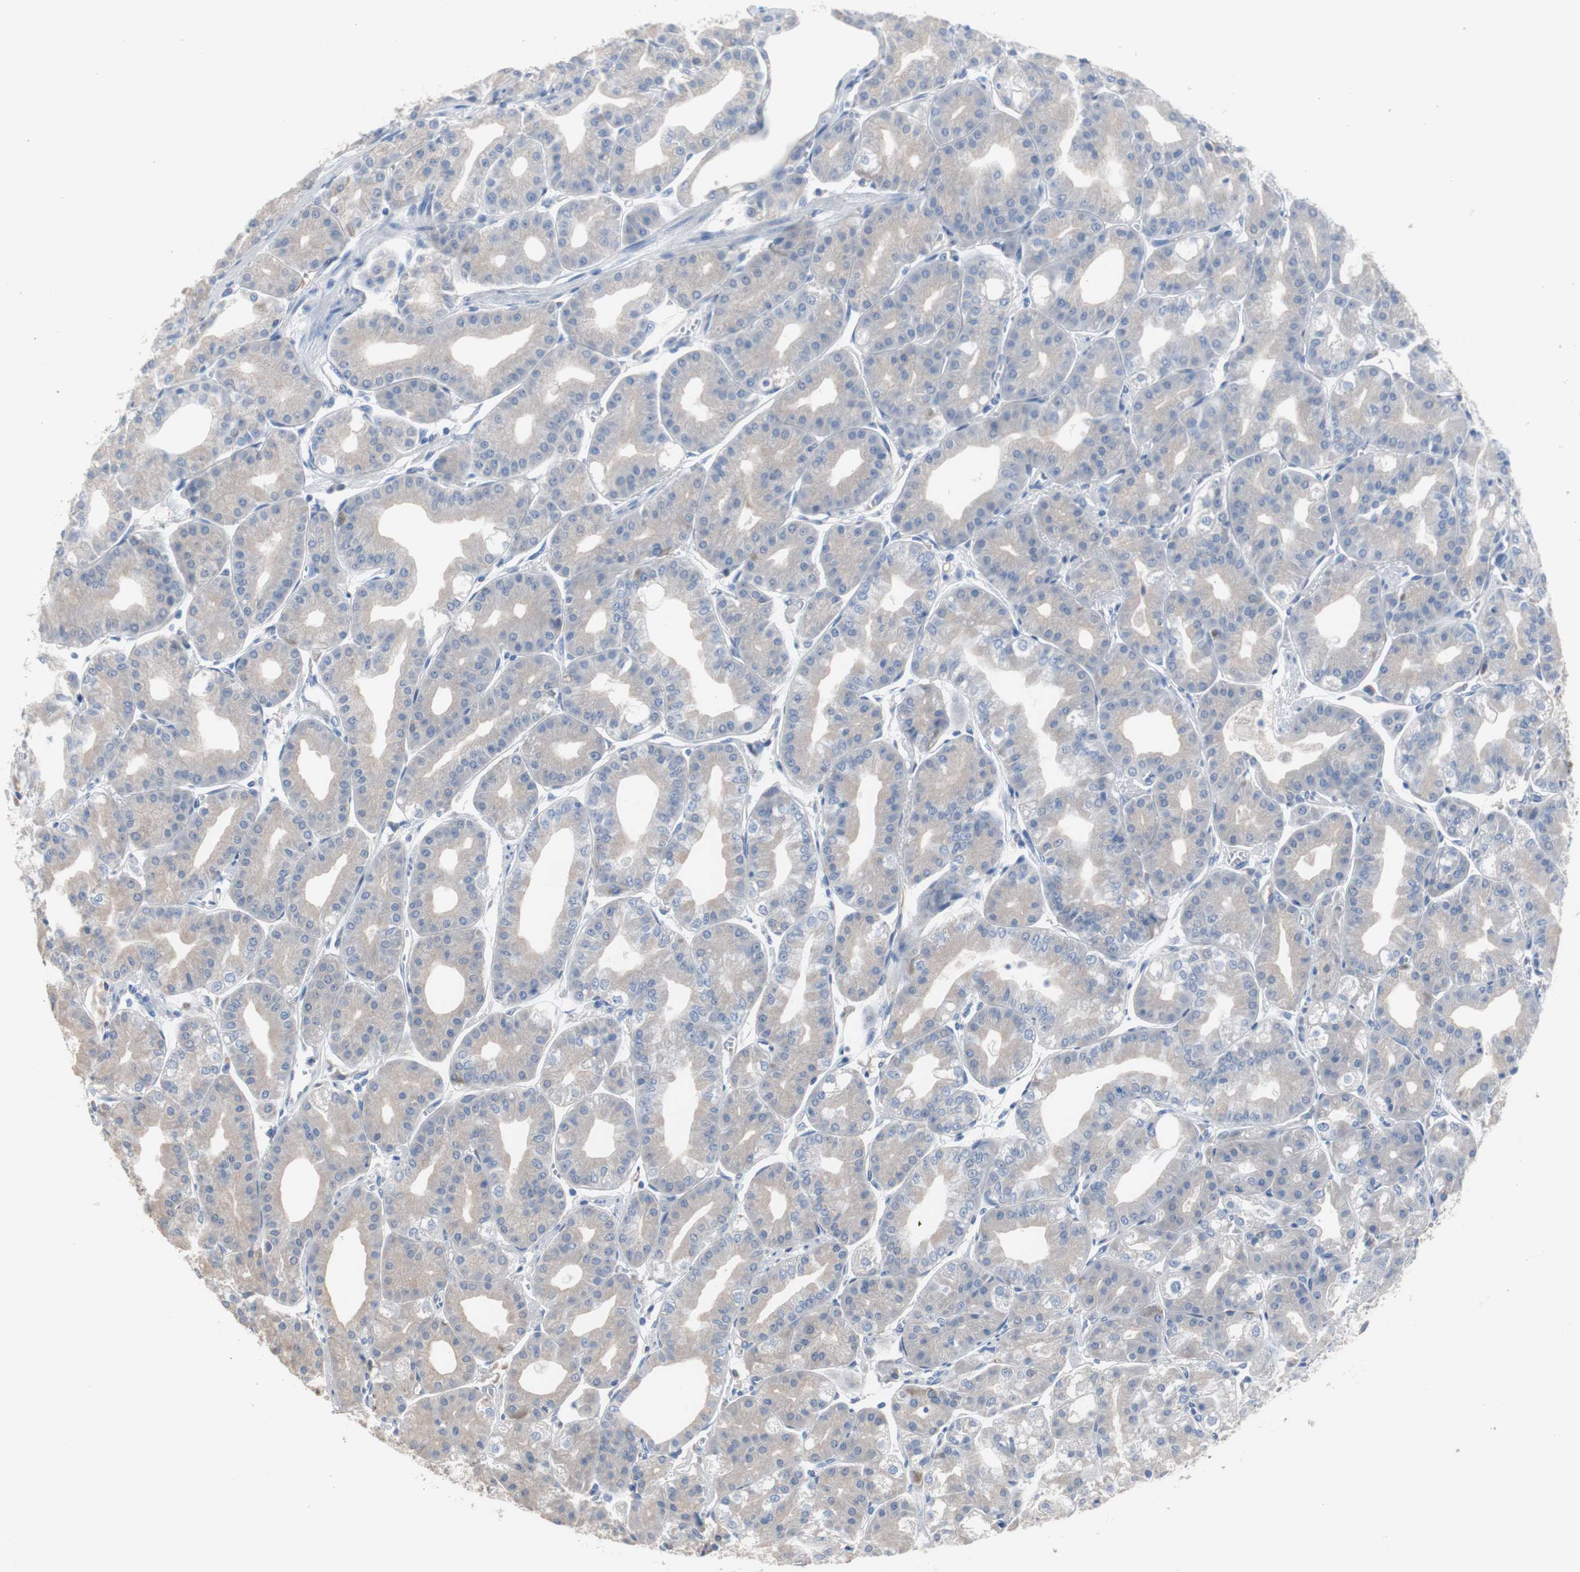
{"staining": {"intensity": "weak", "quantity": "25%-75%", "location": "cytoplasmic/membranous"}, "tissue": "stomach", "cell_type": "Glandular cells", "image_type": "normal", "snomed": [{"axis": "morphology", "description": "Normal tissue, NOS"}, {"axis": "topography", "description": "Stomach, lower"}], "caption": "This is an image of immunohistochemistry staining of benign stomach, which shows weak positivity in the cytoplasmic/membranous of glandular cells.", "gene": "FCGR2B", "patient": {"sex": "male", "age": 71}}